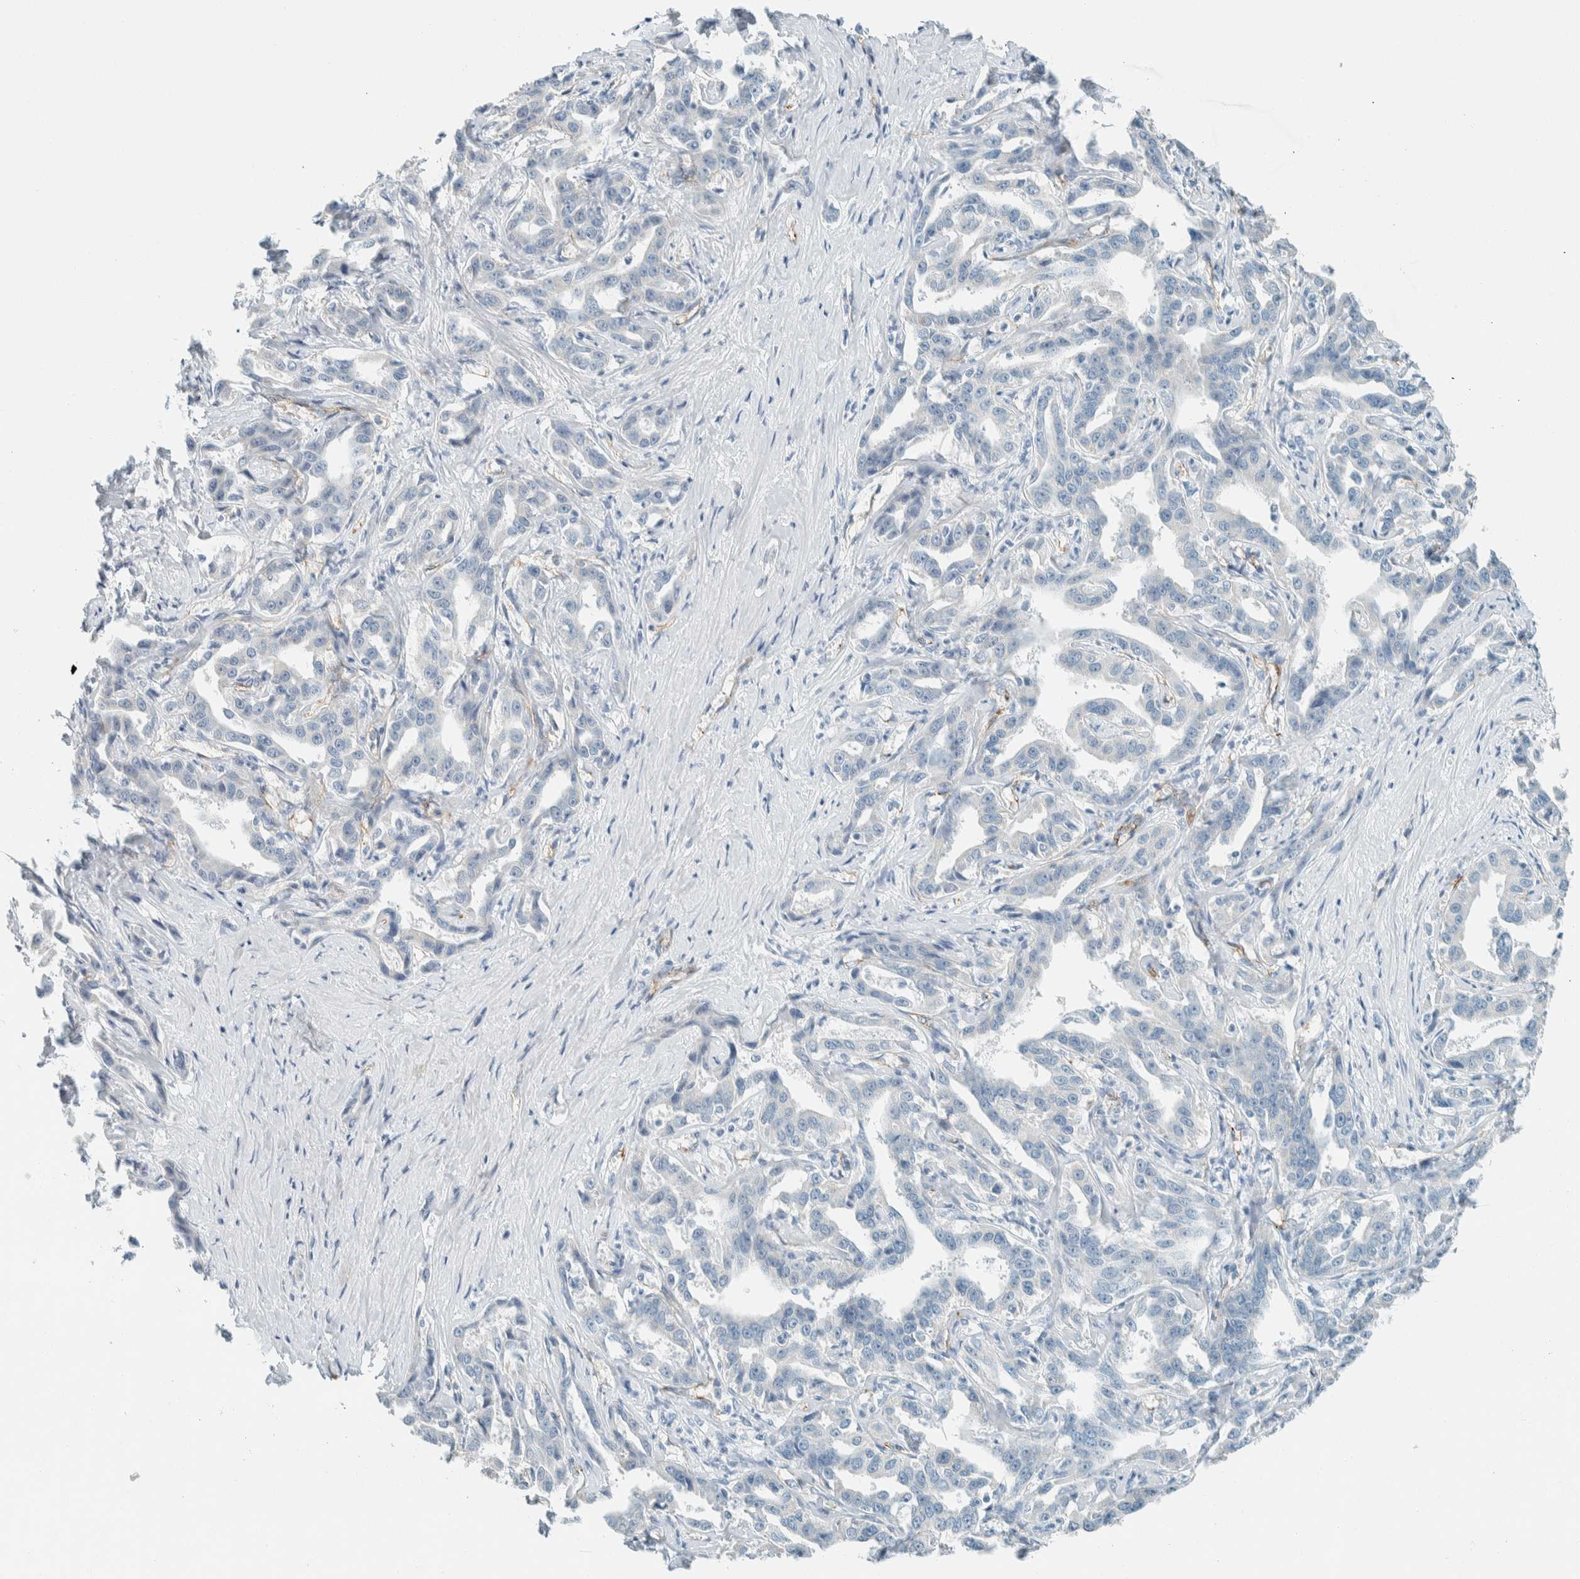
{"staining": {"intensity": "negative", "quantity": "none", "location": "none"}, "tissue": "liver cancer", "cell_type": "Tumor cells", "image_type": "cancer", "snomed": [{"axis": "morphology", "description": "Cholangiocarcinoma"}, {"axis": "topography", "description": "Liver"}], "caption": "Immunohistochemical staining of human liver cholangiocarcinoma reveals no significant expression in tumor cells.", "gene": "SLFN12", "patient": {"sex": "male", "age": 59}}